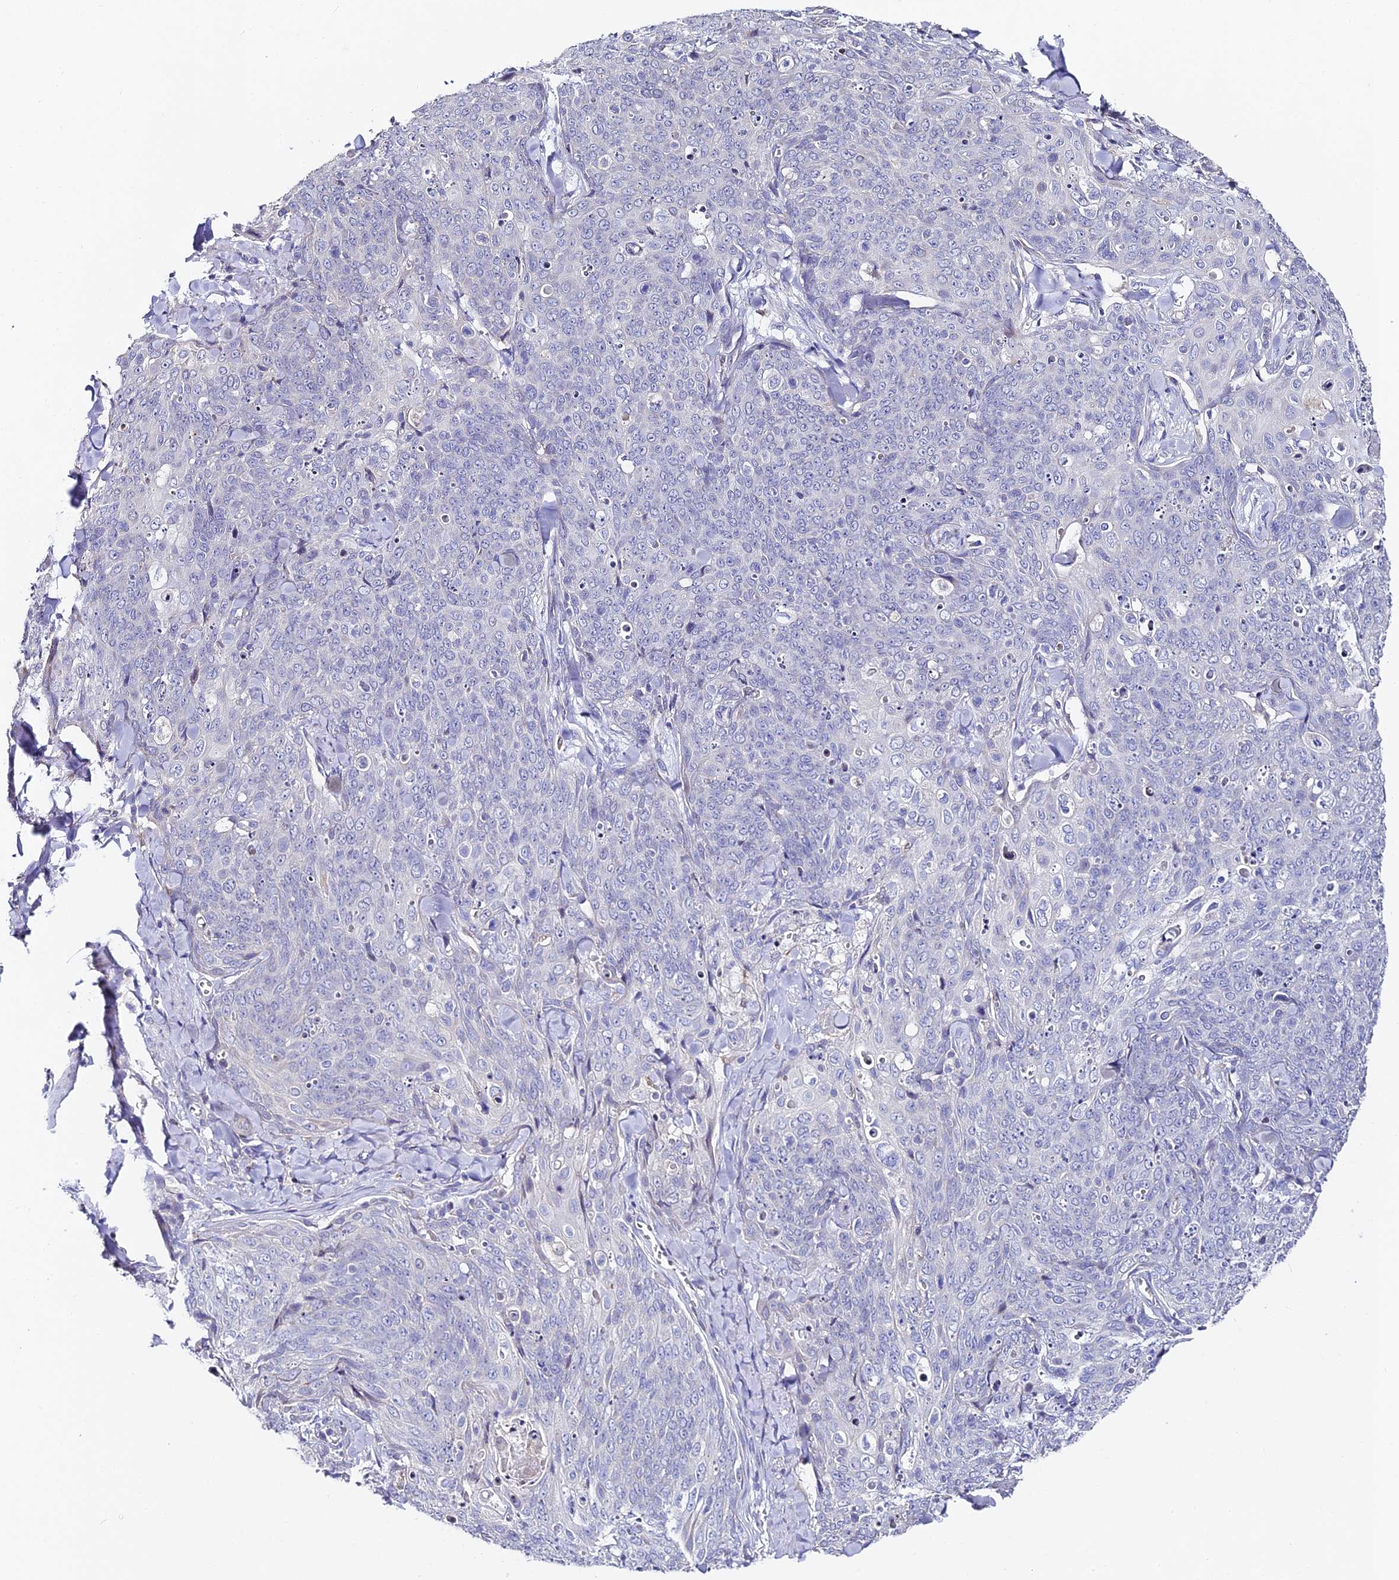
{"staining": {"intensity": "negative", "quantity": "none", "location": "none"}, "tissue": "skin cancer", "cell_type": "Tumor cells", "image_type": "cancer", "snomed": [{"axis": "morphology", "description": "Squamous cell carcinoma, NOS"}, {"axis": "topography", "description": "Skin"}, {"axis": "topography", "description": "Vulva"}], "caption": "Tumor cells are negative for brown protein staining in skin cancer (squamous cell carcinoma).", "gene": "SERP1", "patient": {"sex": "female", "age": 85}}